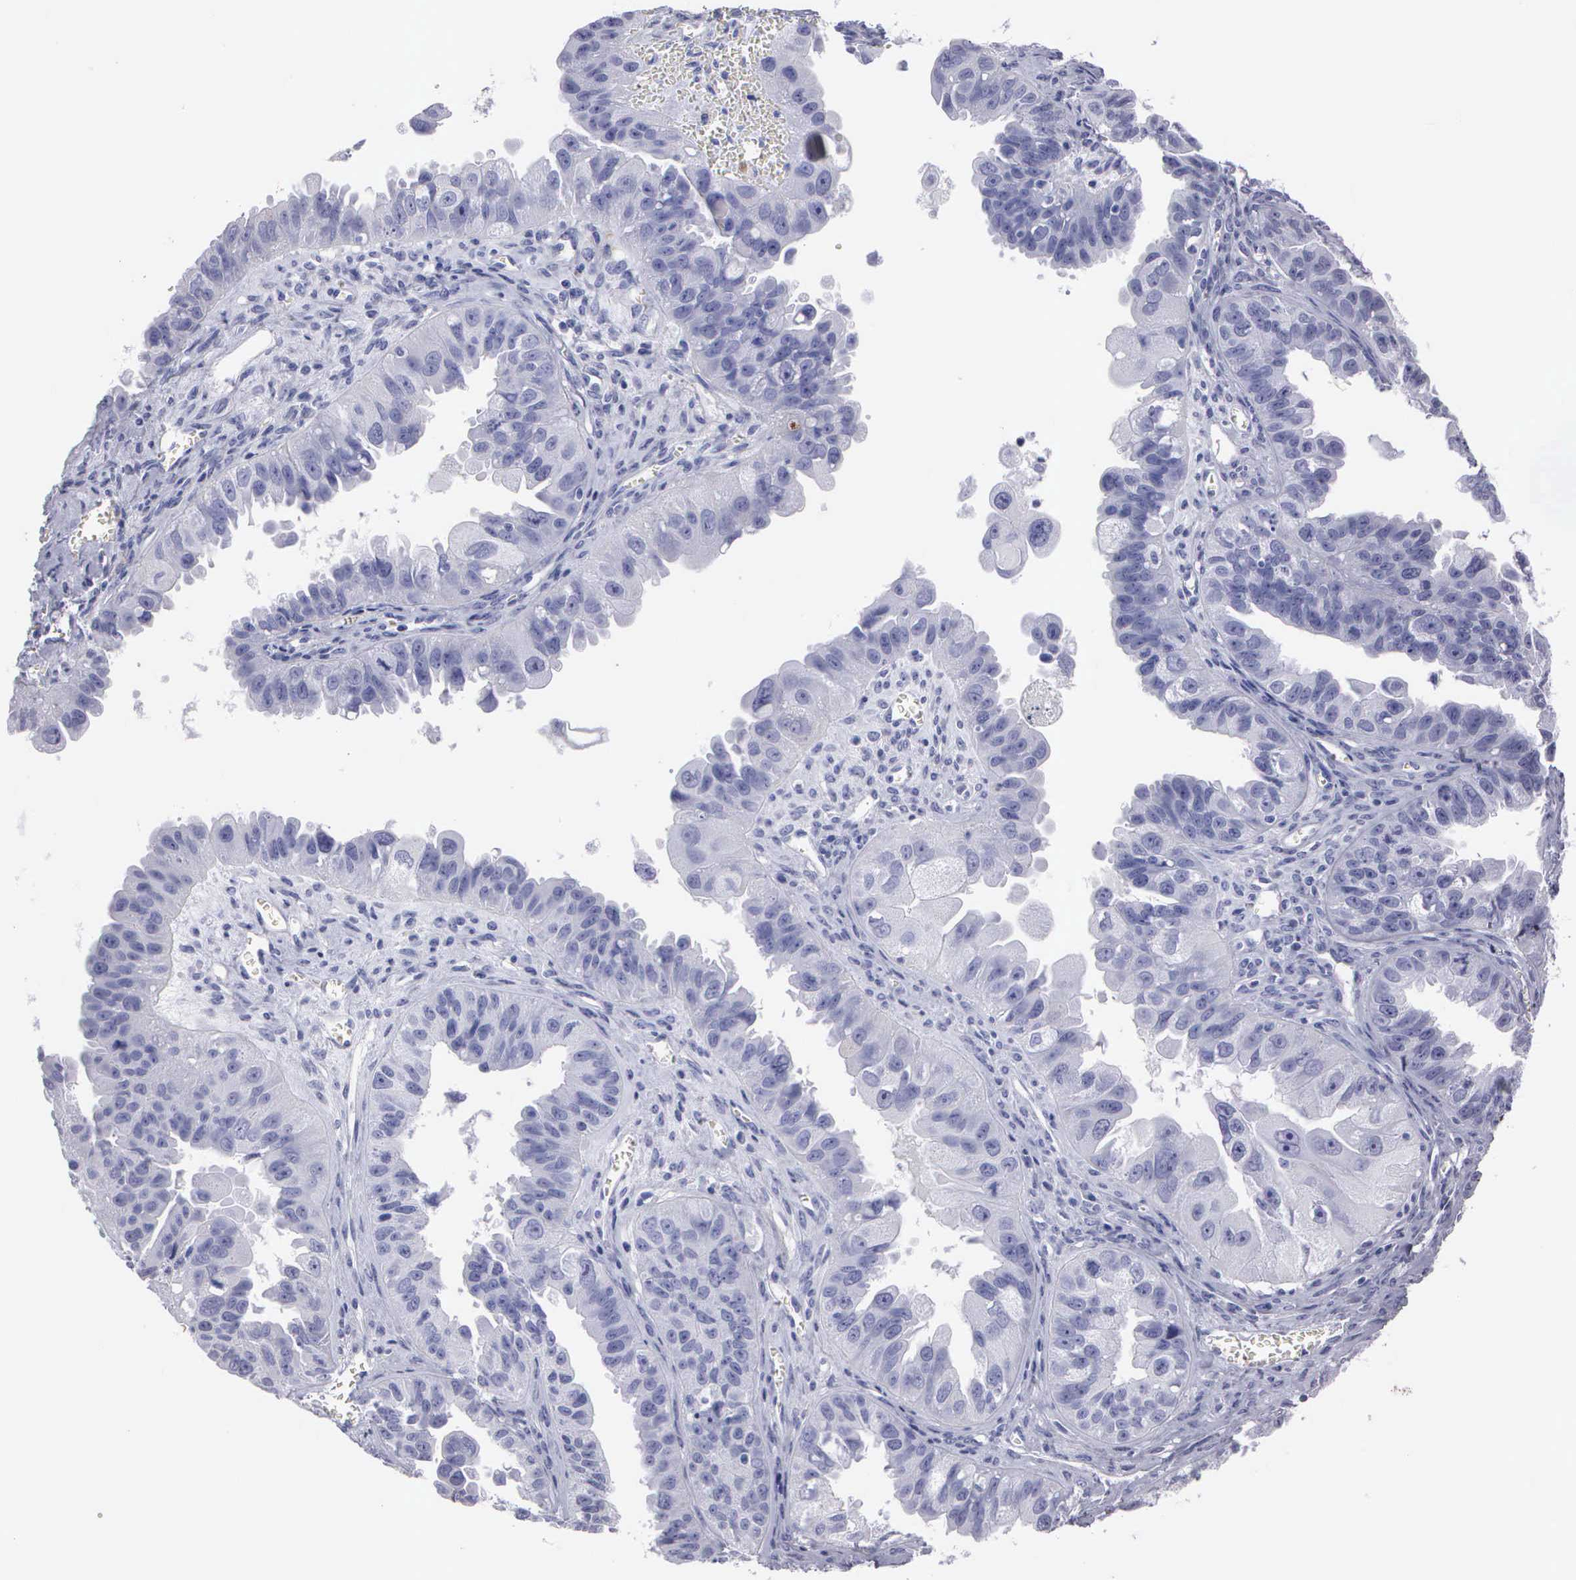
{"staining": {"intensity": "negative", "quantity": "none", "location": "none"}, "tissue": "ovarian cancer", "cell_type": "Tumor cells", "image_type": "cancer", "snomed": [{"axis": "morphology", "description": "Carcinoma, endometroid"}, {"axis": "topography", "description": "Ovary"}], "caption": "Protein analysis of endometroid carcinoma (ovarian) shows no significant positivity in tumor cells.", "gene": "FBLN5", "patient": {"sex": "female", "age": 85}}